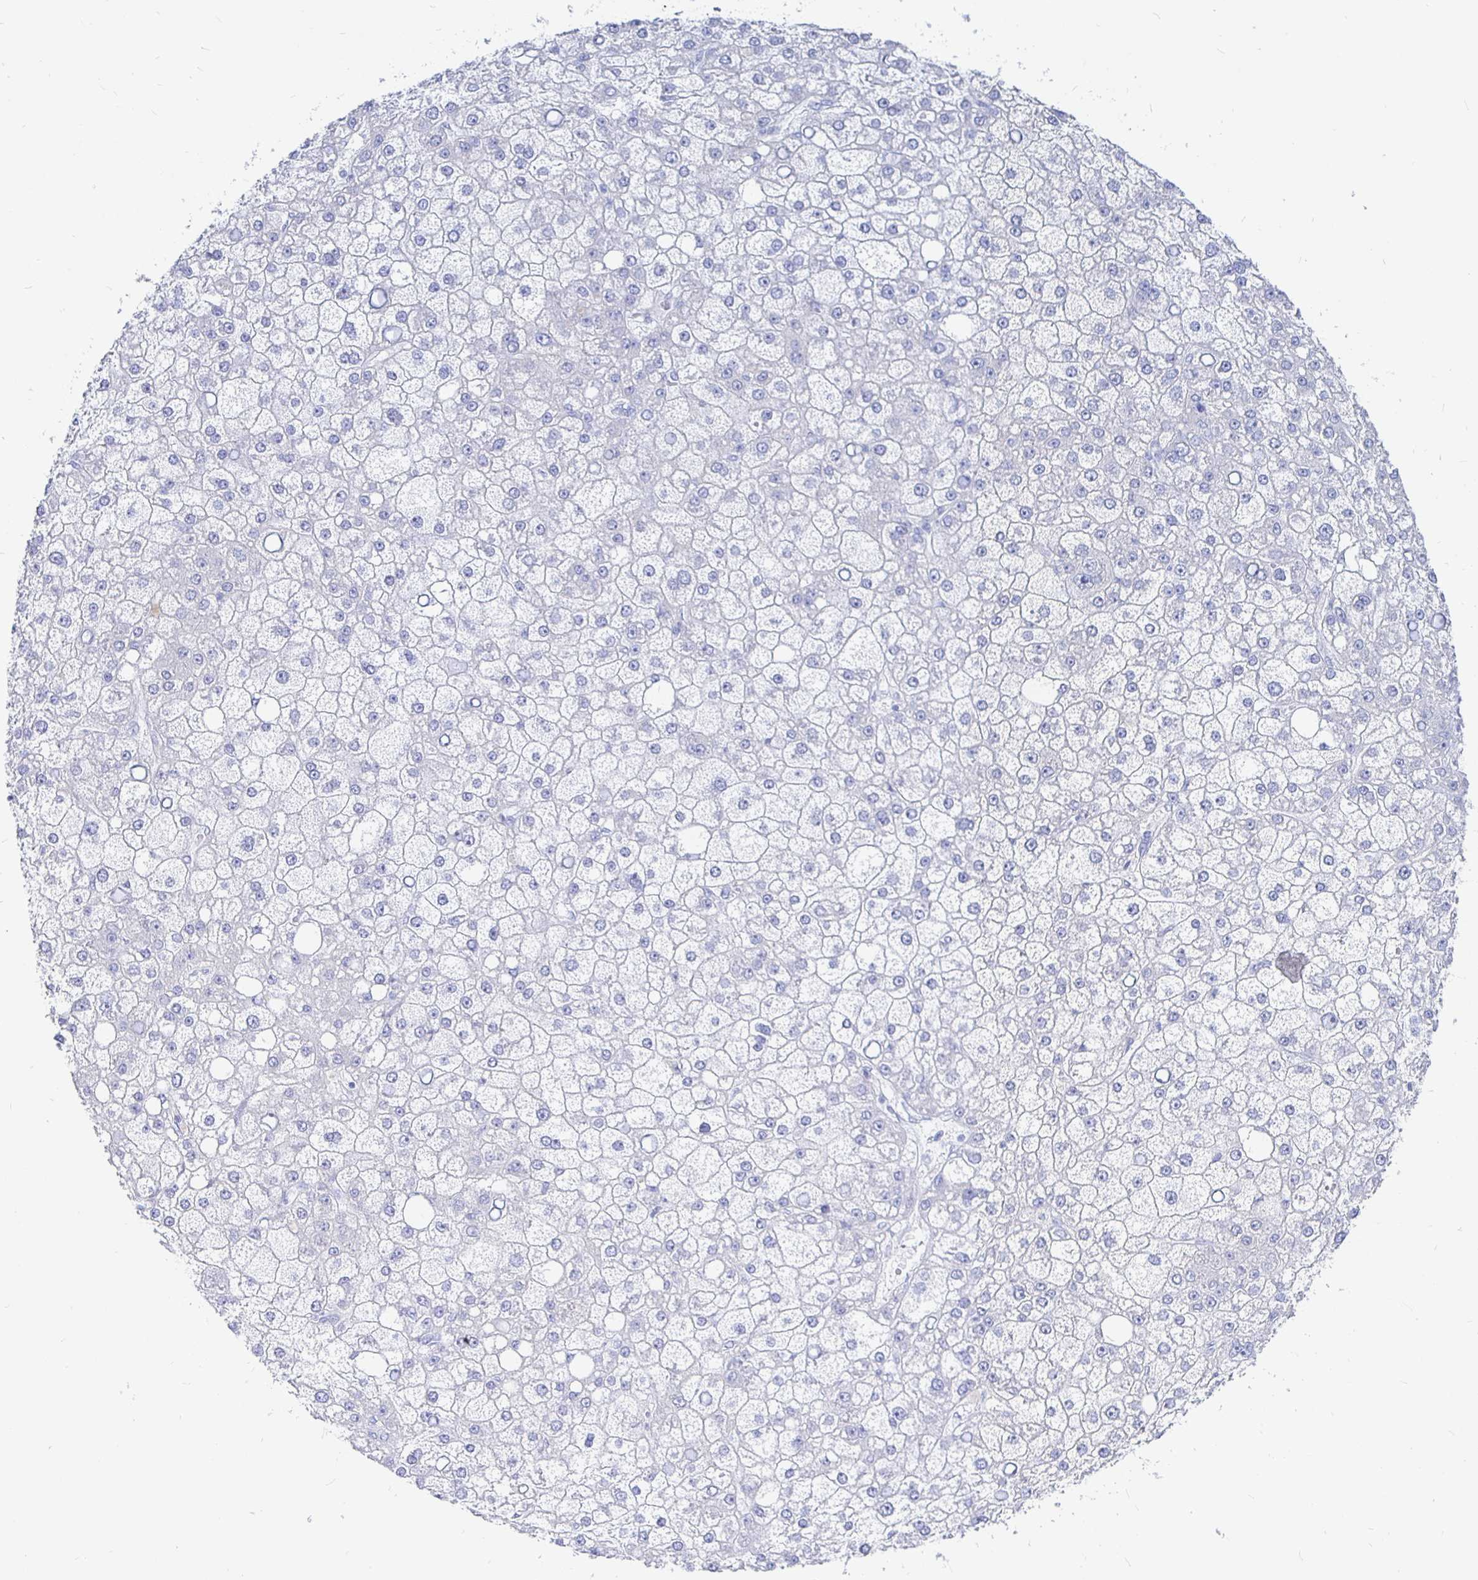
{"staining": {"intensity": "negative", "quantity": "none", "location": "none"}, "tissue": "liver cancer", "cell_type": "Tumor cells", "image_type": "cancer", "snomed": [{"axis": "morphology", "description": "Carcinoma, Hepatocellular, NOS"}, {"axis": "topography", "description": "Liver"}], "caption": "High magnification brightfield microscopy of liver cancer (hepatocellular carcinoma) stained with DAB (brown) and counterstained with hematoxylin (blue): tumor cells show no significant positivity. The staining was performed using DAB to visualize the protein expression in brown, while the nuclei were stained in blue with hematoxylin (Magnification: 20x).", "gene": "COX16", "patient": {"sex": "male", "age": 67}}